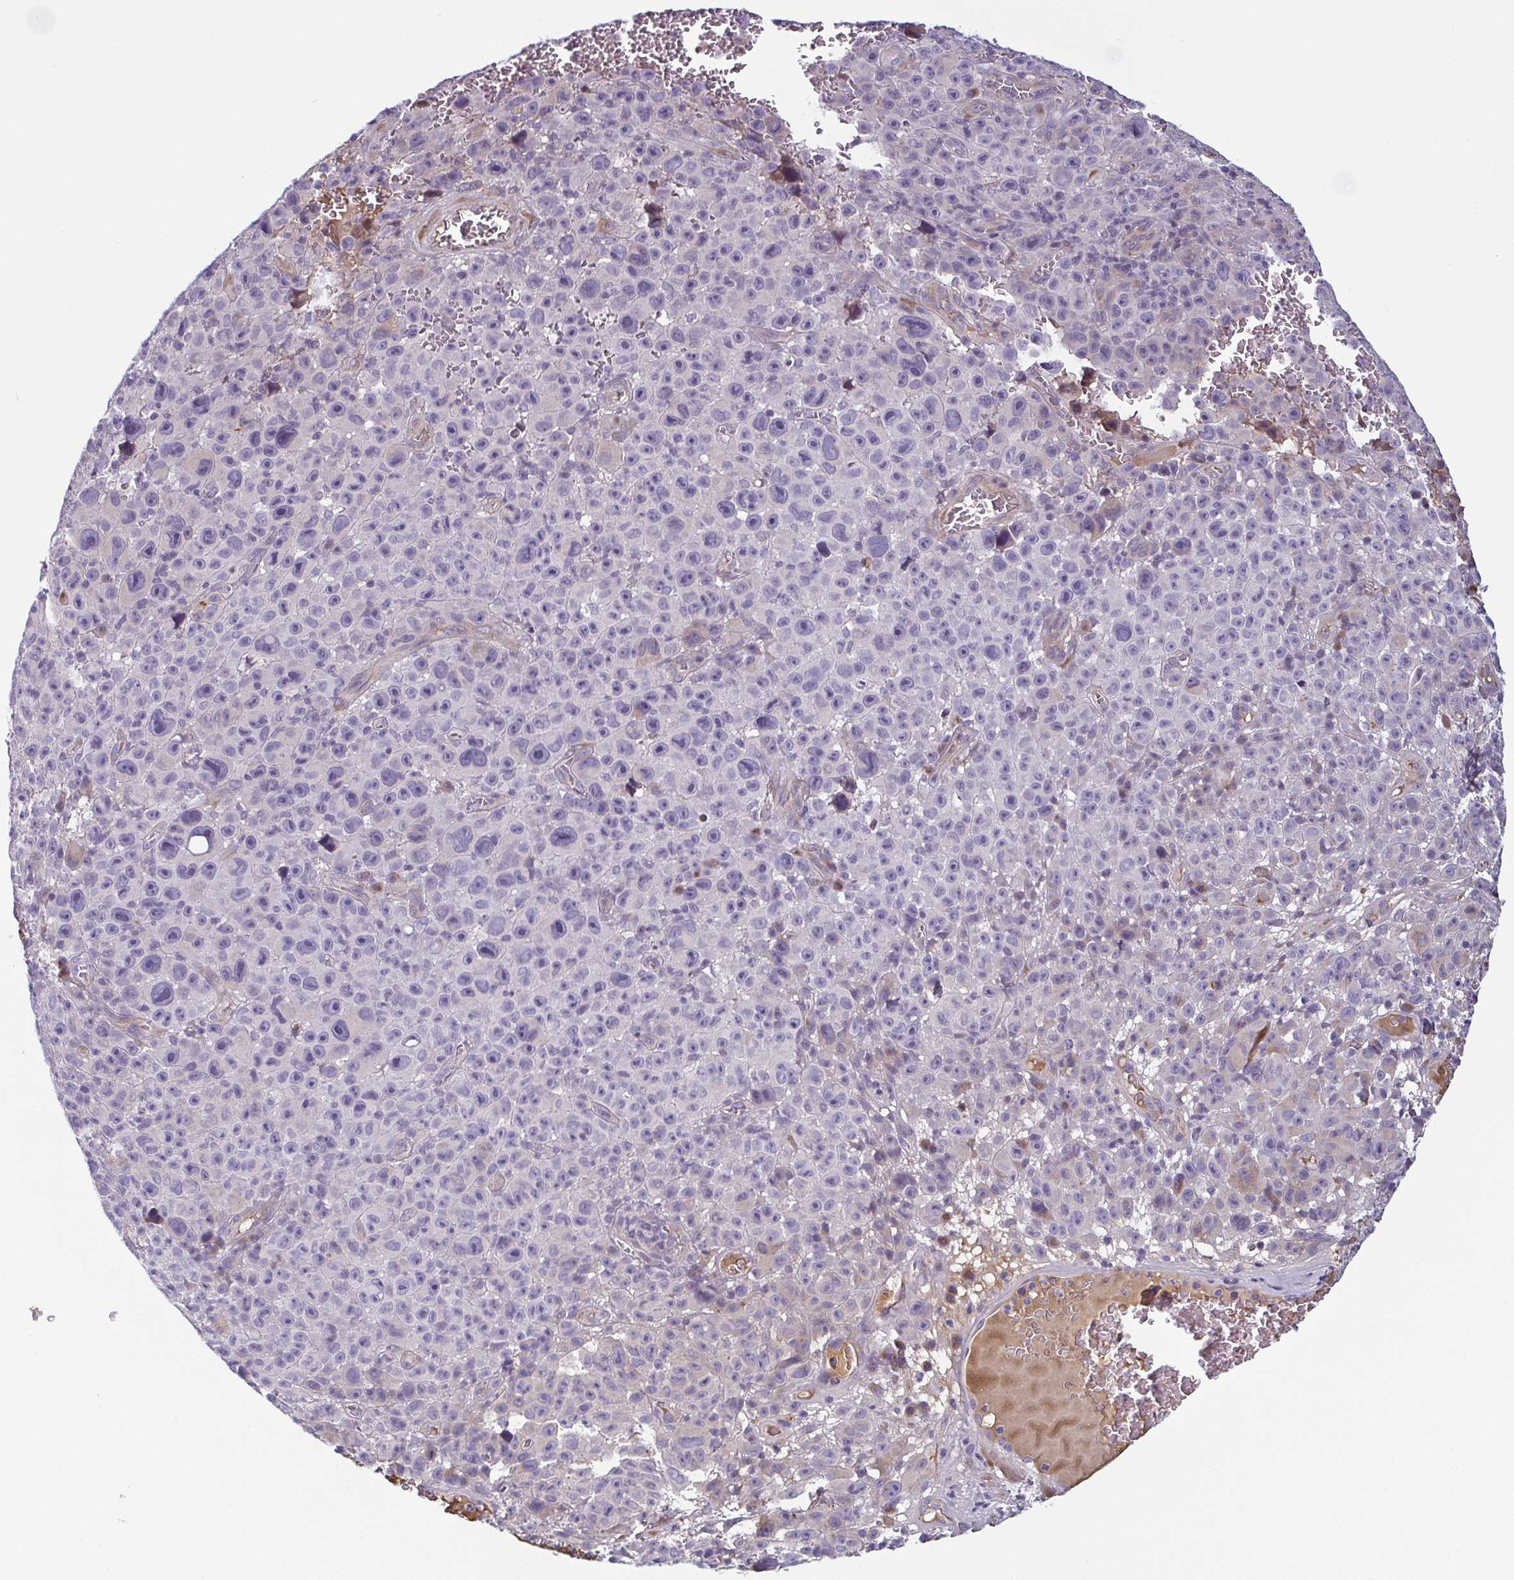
{"staining": {"intensity": "negative", "quantity": "none", "location": "none"}, "tissue": "melanoma", "cell_type": "Tumor cells", "image_type": "cancer", "snomed": [{"axis": "morphology", "description": "Malignant melanoma, NOS"}, {"axis": "topography", "description": "Skin"}], "caption": "Histopathology image shows no protein staining in tumor cells of melanoma tissue.", "gene": "ECM1", "patient": {"sex": "female", "age": 82}}